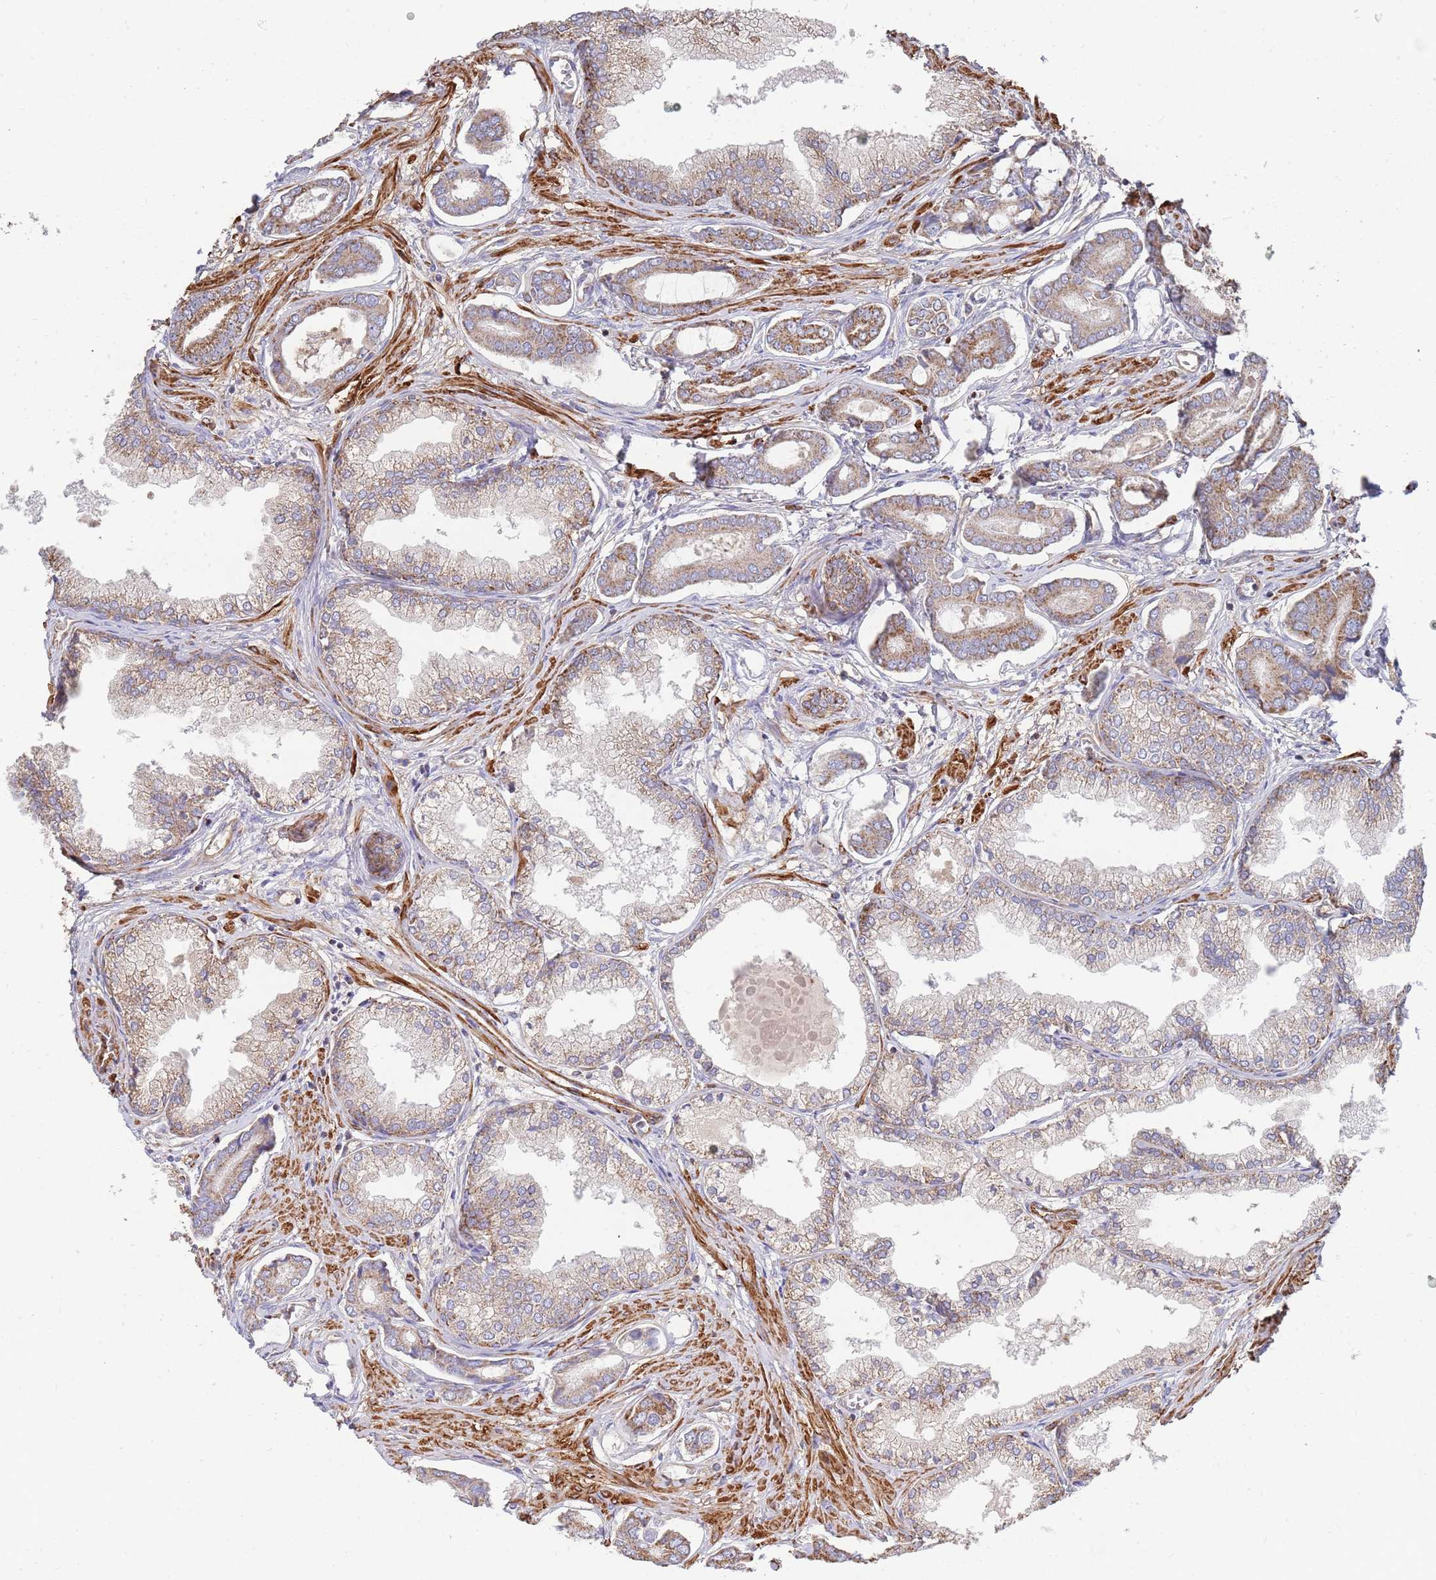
{"staining": {"intensity": "moderate", "quantity": "25%-75%", "location": "cytoplasmic/membranous"}, "tissue": "prostate cancer", "cell_type": "Tumor cells", "image_type": "cancer", "snomed": [{"axis": "morphology", "description": "Adenocarcinoma, NOS"}, {"axis": "topography", "description": "Prostate and seminal vesicle, NOS"}], "caption": "Prostate cancer (adenocarcinoma) stained with IHC displays moderate cytoplasmic/membranous staining in about 25%-75% of tumor cells. The staining is performed using DAB brown chromogen to label protein expression. The nuclei are counter-stained blue using hematoxylin.", "gene": "WDFY3", "patient": {"sex": "male", "age": 76}}